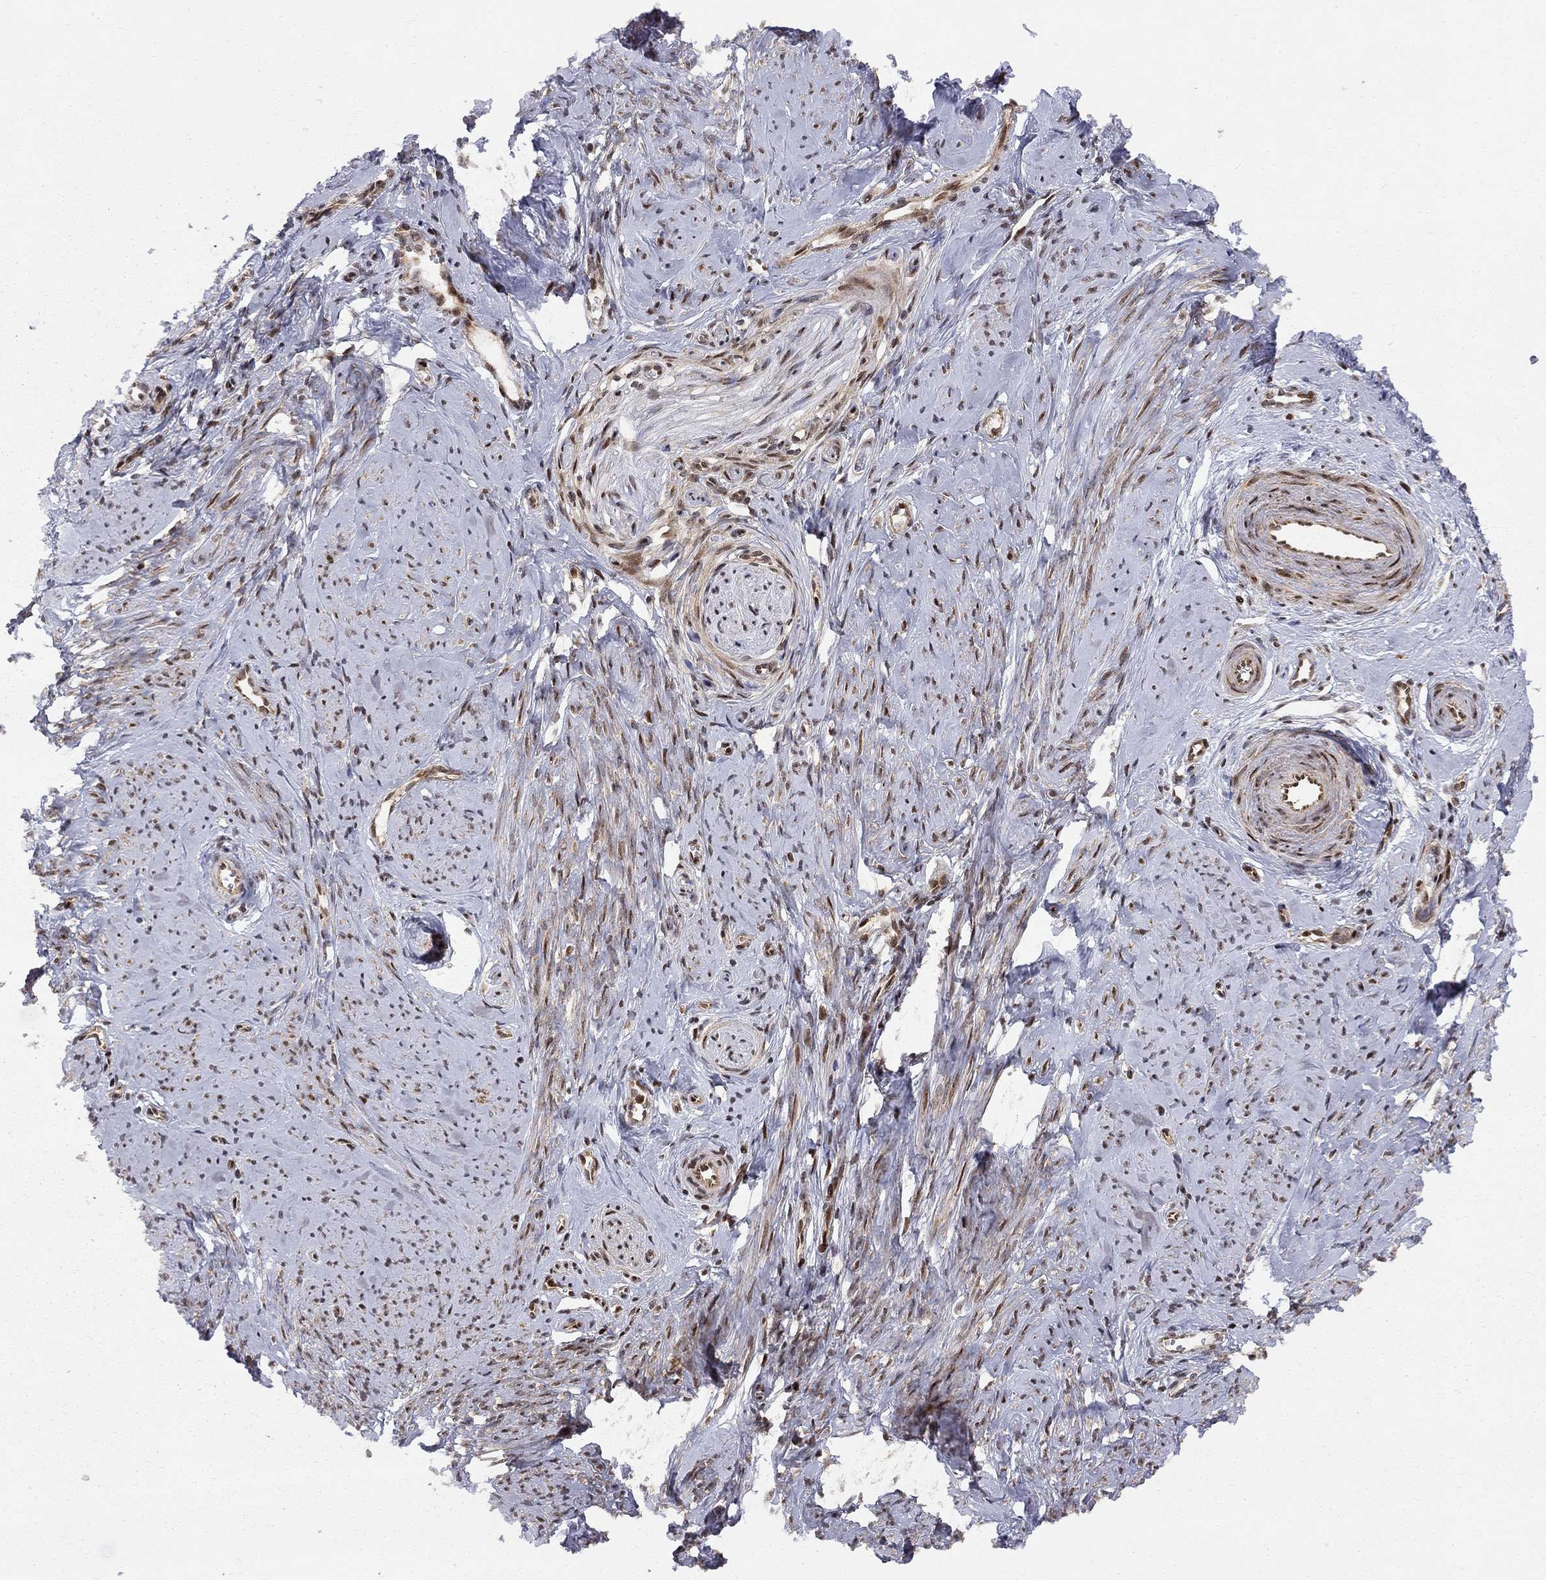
{"staining": {"intensity": "strong", "quantity": ">75%", "location": "nuclear"}, "tissue": "smooth muscle", "cell_type": "Smooth muscle cells", "image_type": "normal", "snomed": [{"axis": "morphology", "description": "Normal tissue, NOS"}, {"axis": "topography", "description": "Smooth muscle"}], "caption": "Smooth muscle was stained to show a protein in brown. There is high levels of strong nuclear expression in about >75% of smooth muscle cells.", "gene": "ELOB", "patient": {"sex": "female", "age": 48}}